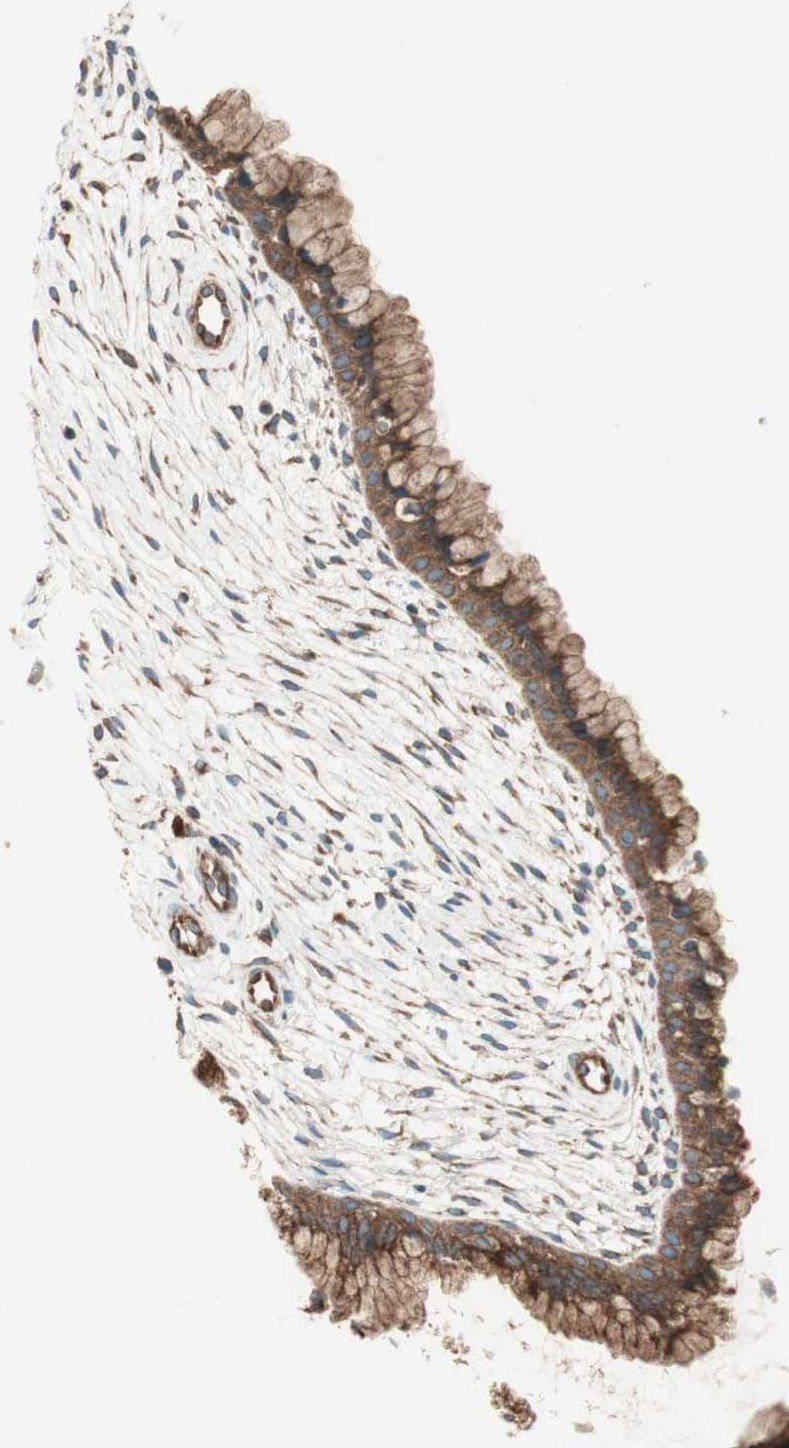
{"staining": {"intensity": "strong", "quantity": ">75%", "location": "cytoplasmic/membranous"}, "tissue": "cervix", "cell_type": "Glandular cells", "image_type": "normal", "snomed": [{"axis": "morphology", "description": "Normal tissue, NOS"}, {"axis": "topography", "description": "Cervix"}], "caption": "A histopathology image showing strong cytoplasmic/membranous positivity in approximately >75% of glandular cells in benign cervix, as visualized by brown immunohistochemical staining.", "gene": "RAB5A", "patient": {"sex": "female", "age": 39}}